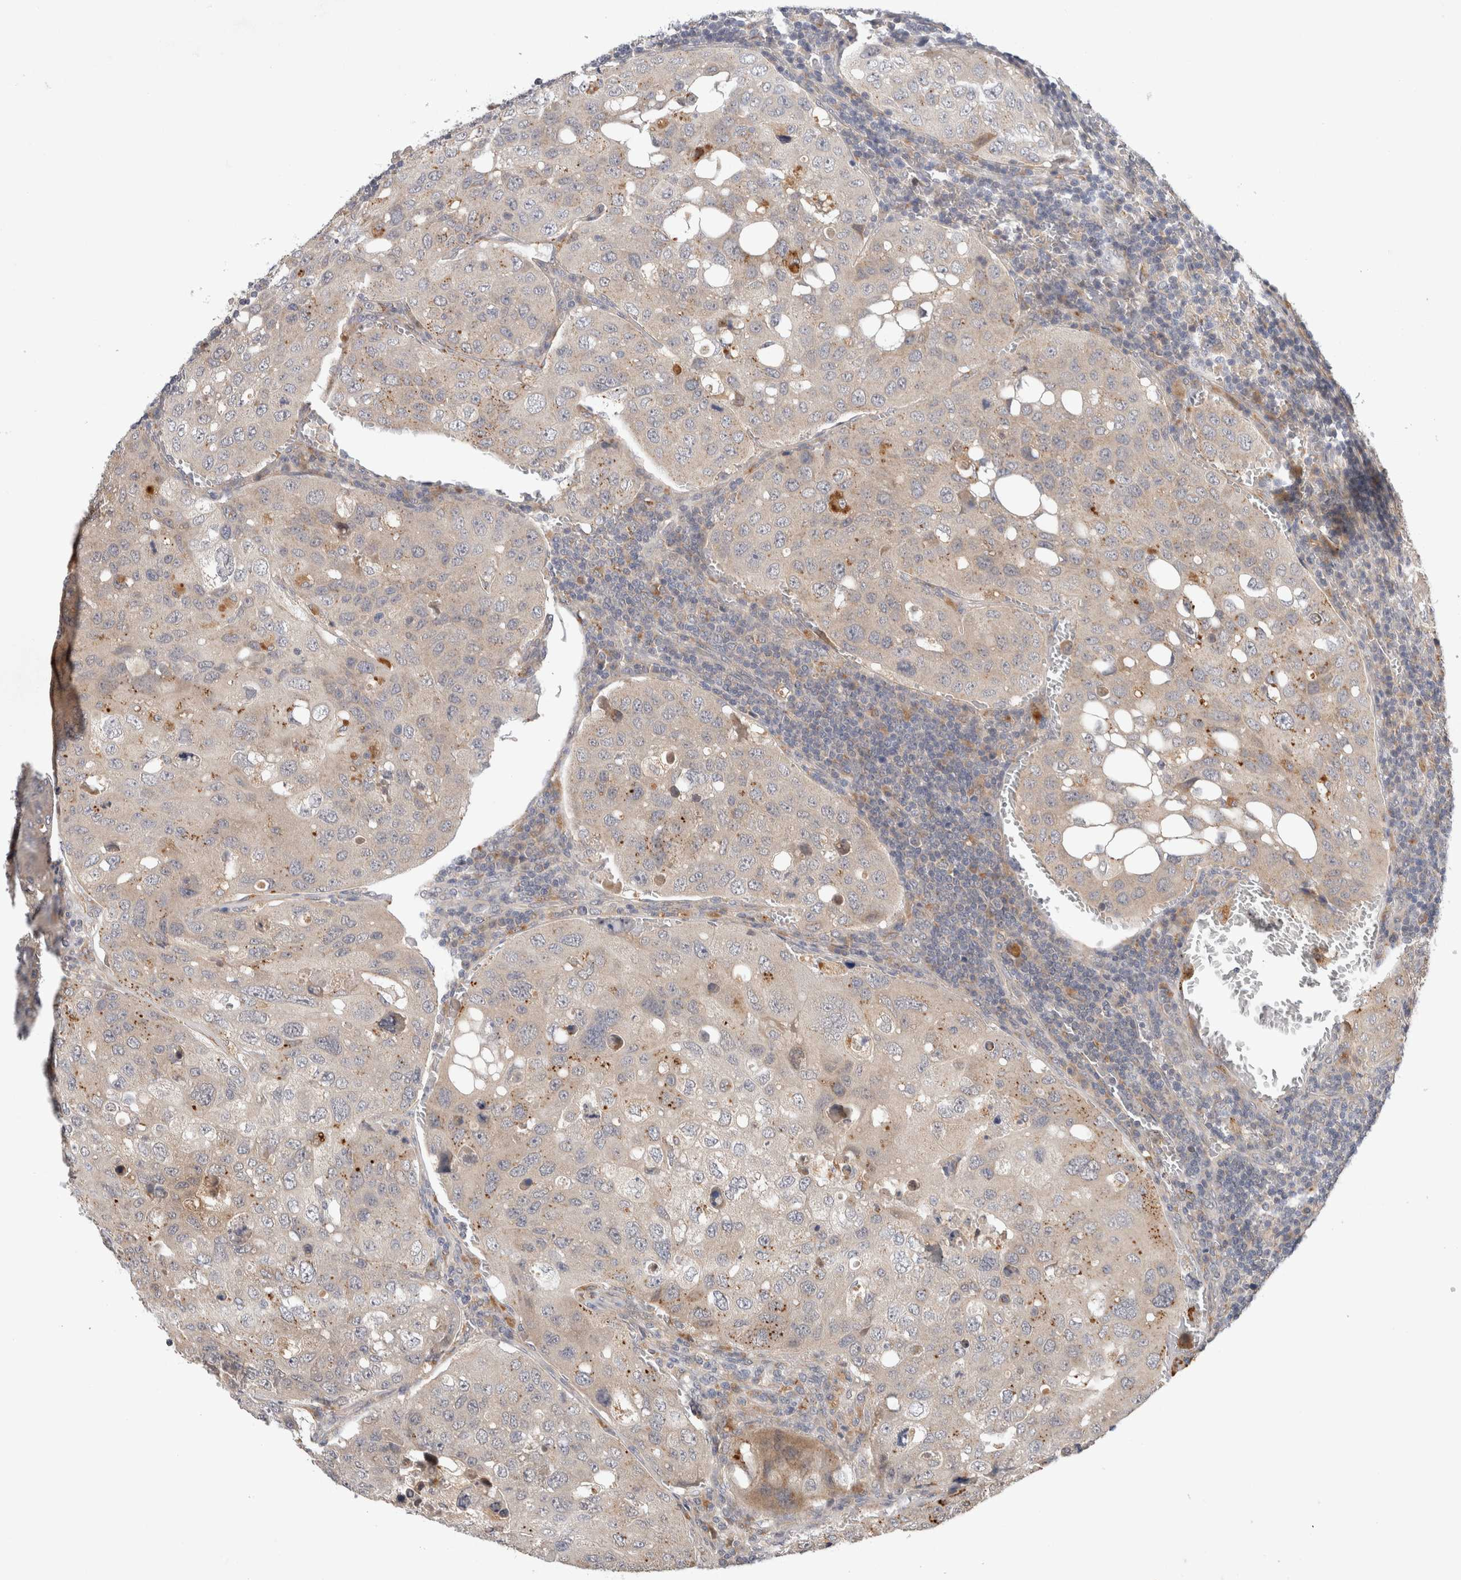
{"staining": {"intensity": "weak", "quantity": "25%-75%", "location": "cytoplasmic/membranous"}, "tissue": "urothelial cancer", "cell_type": "Tumor cells", "image_type": "cancer", "snomed": [{"axis": "morphology", "description": "Urothelial carcinoma, High grade"}, {"axis": "topography", "description": "Lymph node"}, {"axis": "topography", "description": "Urinary bladder"}], "caption": "Urothelial carcinoma (high-grade) was stained to show a protein in brown. There is low levels of weak cytoplasmic/membranous positivity in approximately 25%-75% of tumor cells.", "gene": "SGK1", "patient": {"sex": "male", "age": 51}}